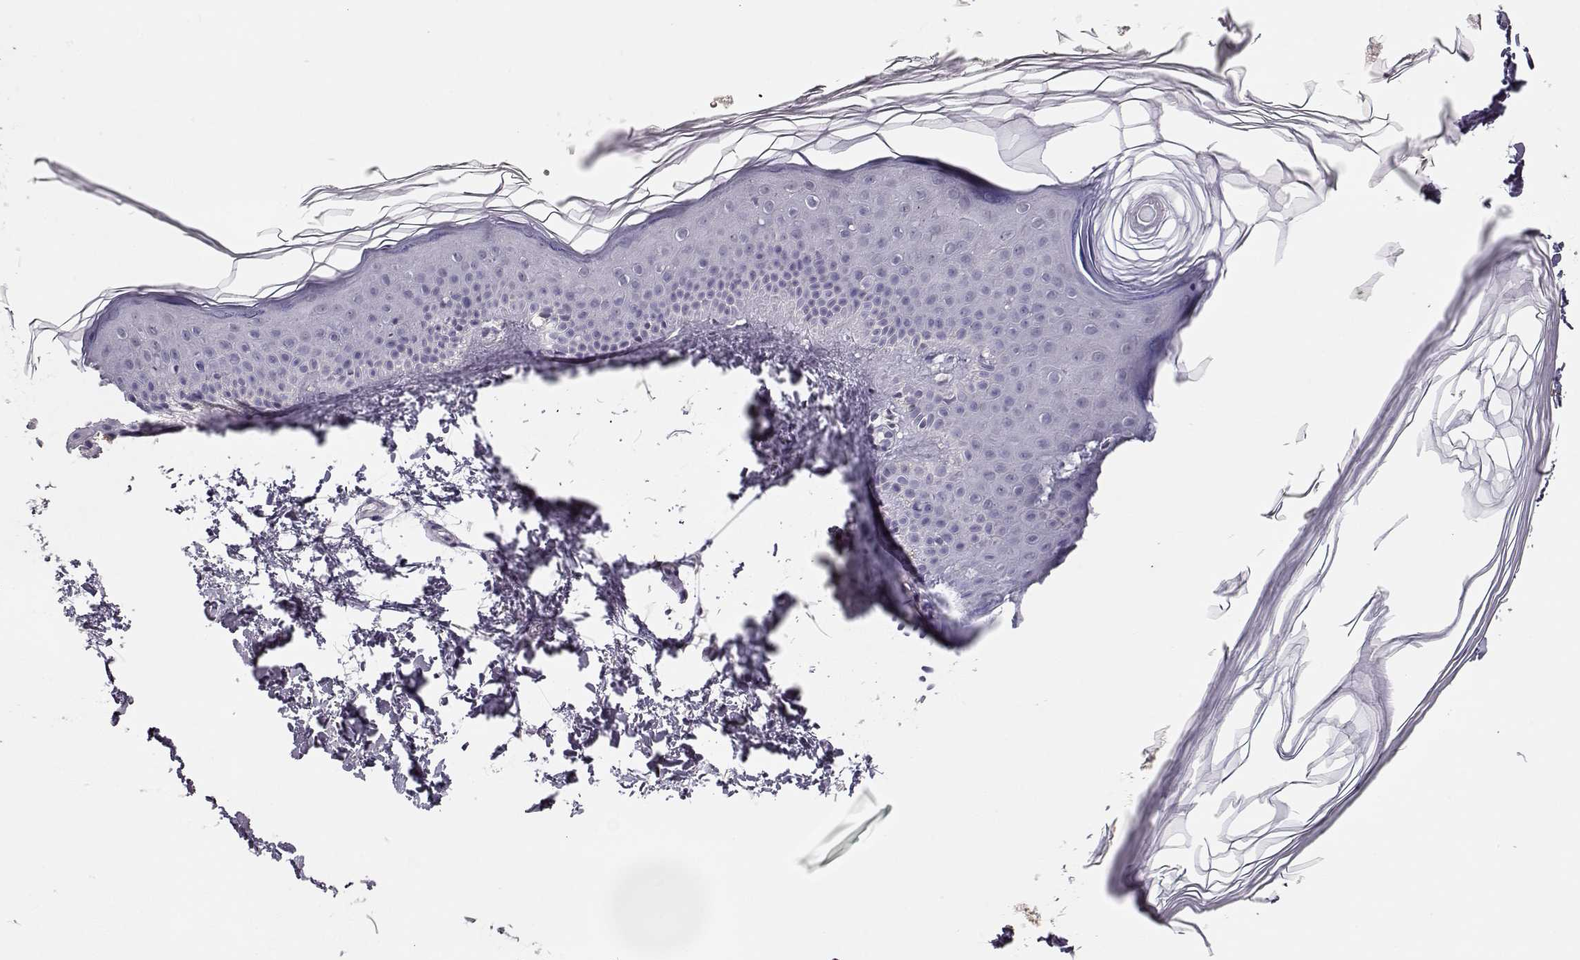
{"staining": {"intensity": "negative", "quantity": "none", "location": "none"}, "tissue": "skin", "cell_type": "Fibroblasts", "image_type": "normal", "snomed": [{"axis": "morphology", "description": "Normal tissue, NOS"}, {"axis": "topography", "description": "Skin"}], "caption": "The immunohistochemistry (IHC) image has no significant staining in fibroblasts of skin.", "gene": "TEPP", "patient": {"sex": "female", "age": 62}}